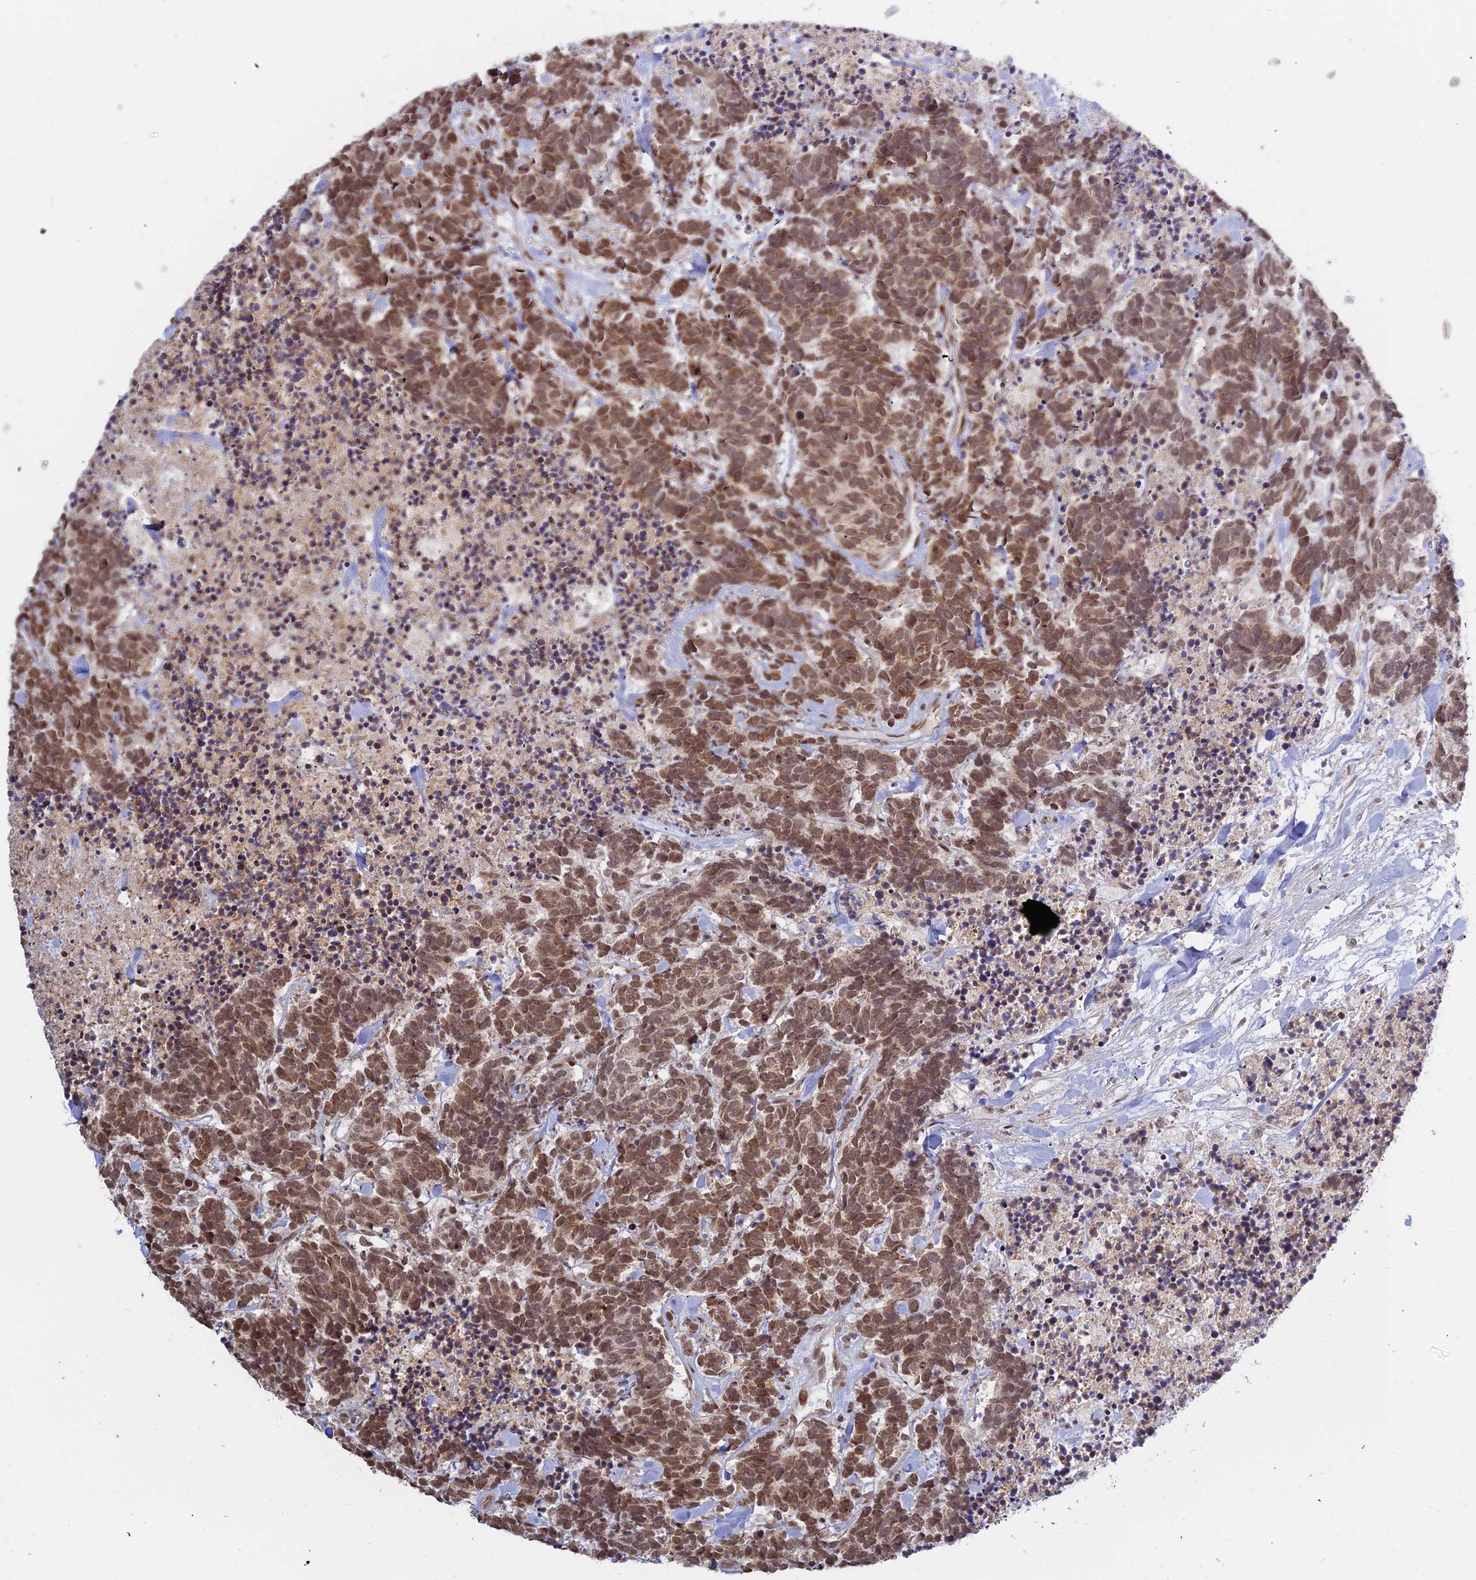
{"staining": {"intensity": "moderate", "quantity": ">75%", "location": "nuclear"}, "tissue": "carcinoid", "cell_type": "Tumor cells", "image_type": "cancer", "snomed": [{"axis": "morphology", "description": "Carcinoma, NOS"}, {"axis": "morphology", "description": "Carcinoid, malignant, NOS"}, {"axis": "topography", "description": "Prostate"}], "caption": "A micrograph of carcinoid stained for a protein reveals moderate nuclear brown staining in tumor cells.", "gene": "ABCA2", "patient": {"sex": "male", "age": 57}}